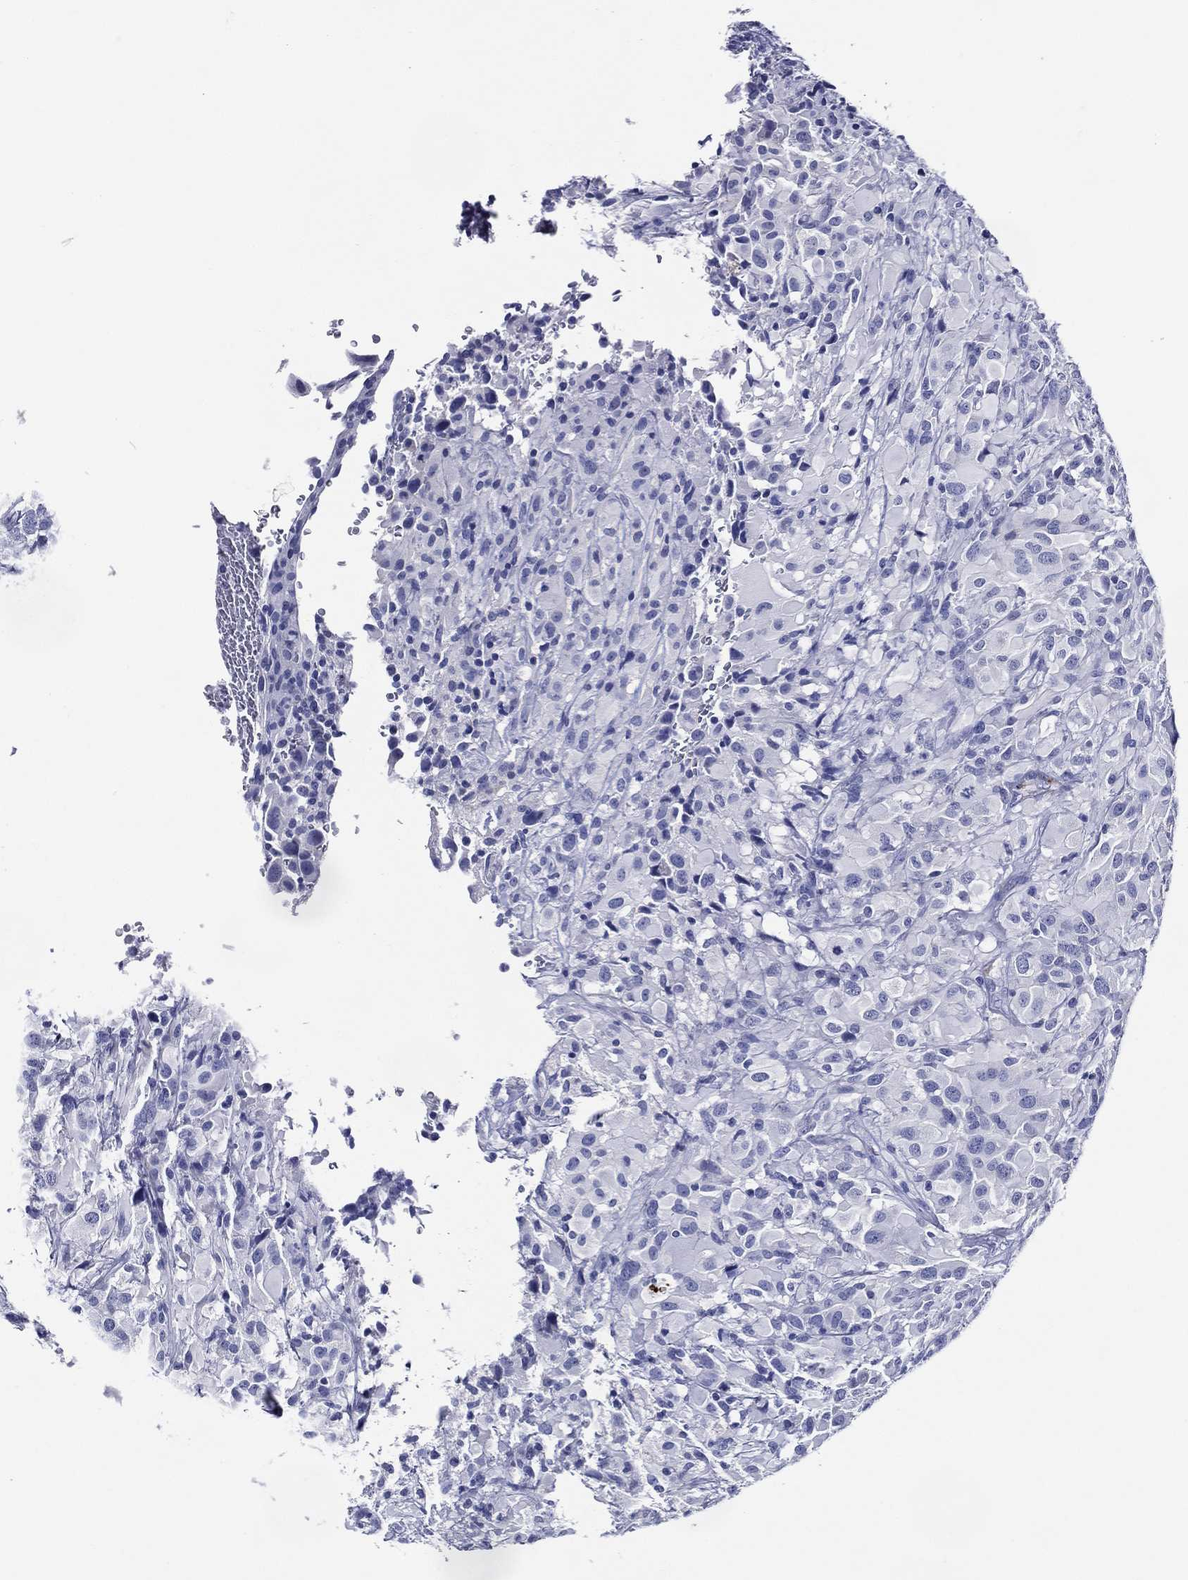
{"staining": {"intensity": "negative", "quantity": "none", "location": "none"}, "tissue": "glioma", "cell_type": "Tumor cells", "image_type": "cancer", "snomed": [{"axis": "morphology", "description": "Glioma, malignant, High grade"}, {"axis": "topography", "description": "Cerebral cortex"}], "caption": "A high-resolution image shows IHC staining of malignant high-grade glioma, which shows no significant positivity in tumor cells.", "gene": "ACE2", "patient": {"sex": "male", "age": 35}}